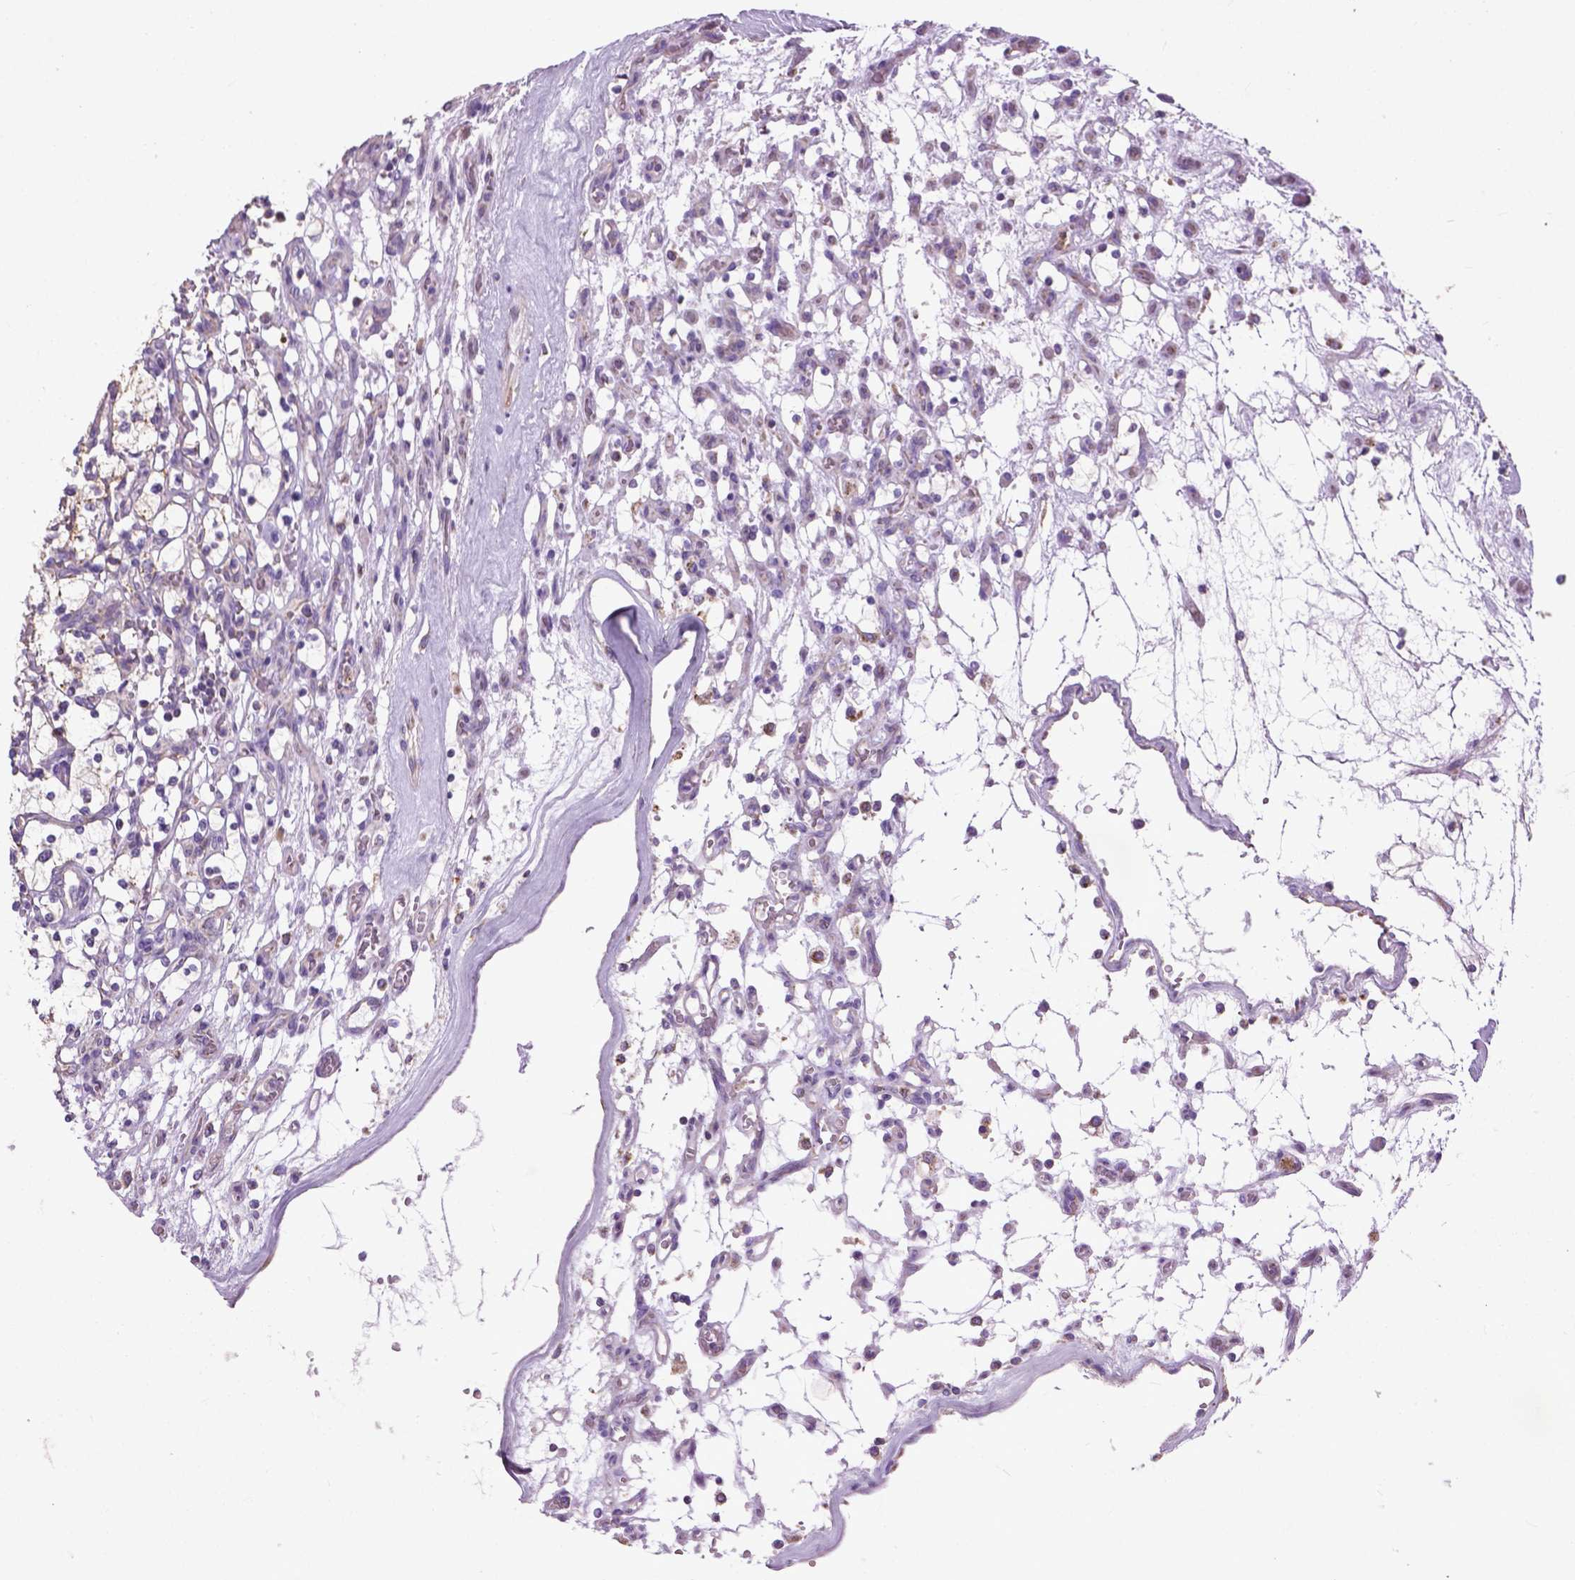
{"staining": {"intensity": "weak", "quantity": "25%-75%", "location": "cytoplasmic/membranous"}, "tissue": "renal cancer", "cell_type": "Tumor cells", "image_type": "cancer", "snomed": [{"axis": "morphology", "description": "Adenocarcinoma, NOS"}, {"axis": "topography", "description": "Kidney"}], "caption": "There is low levels of weak cytoplasmic/membranous staining in tumor cells of renal adenocarcinoma, as demonstrated by immunohistochemical staining (brown color).", "gene": "VDAC1", "patient": {"sex": "female", "age": 69}}